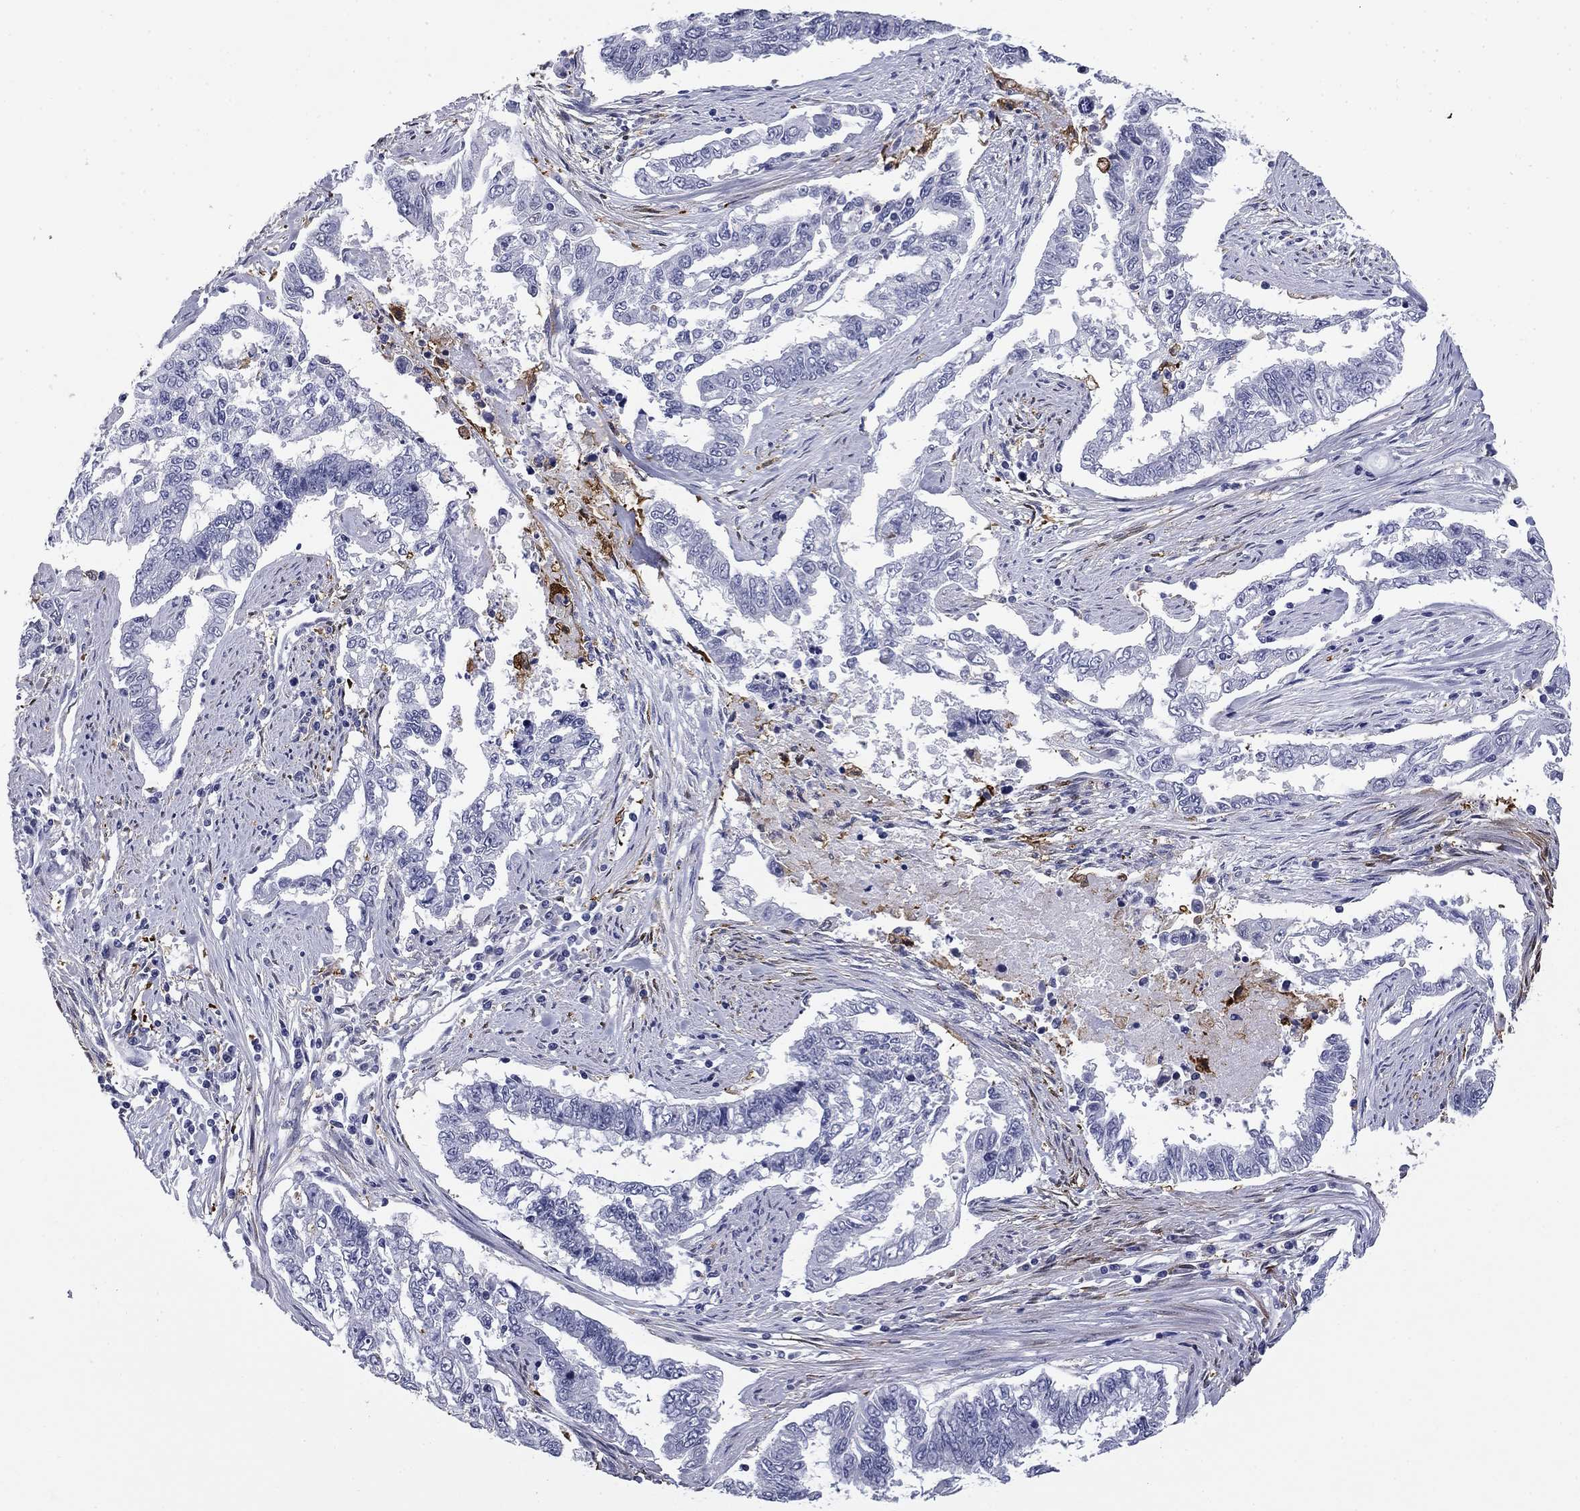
{"staining": {"intensity": "negative", "quantity": "none", "location": "none"}, "tissue": "endometrial cancer", "cell_type": "Tumor cells", "image_type": "cancer", "snomed": [{"axis": "morphology", "description": "Adenocarcinoma, NOS"}, {"axis": "topography", "description": "Uterus"}], "caption": "Tumor cells are negative for brown protein staining in endometrial cancer (adenocarcinoma).", "gene": "BCL2L14", "patient": {"sex": "female", "age": 59}}